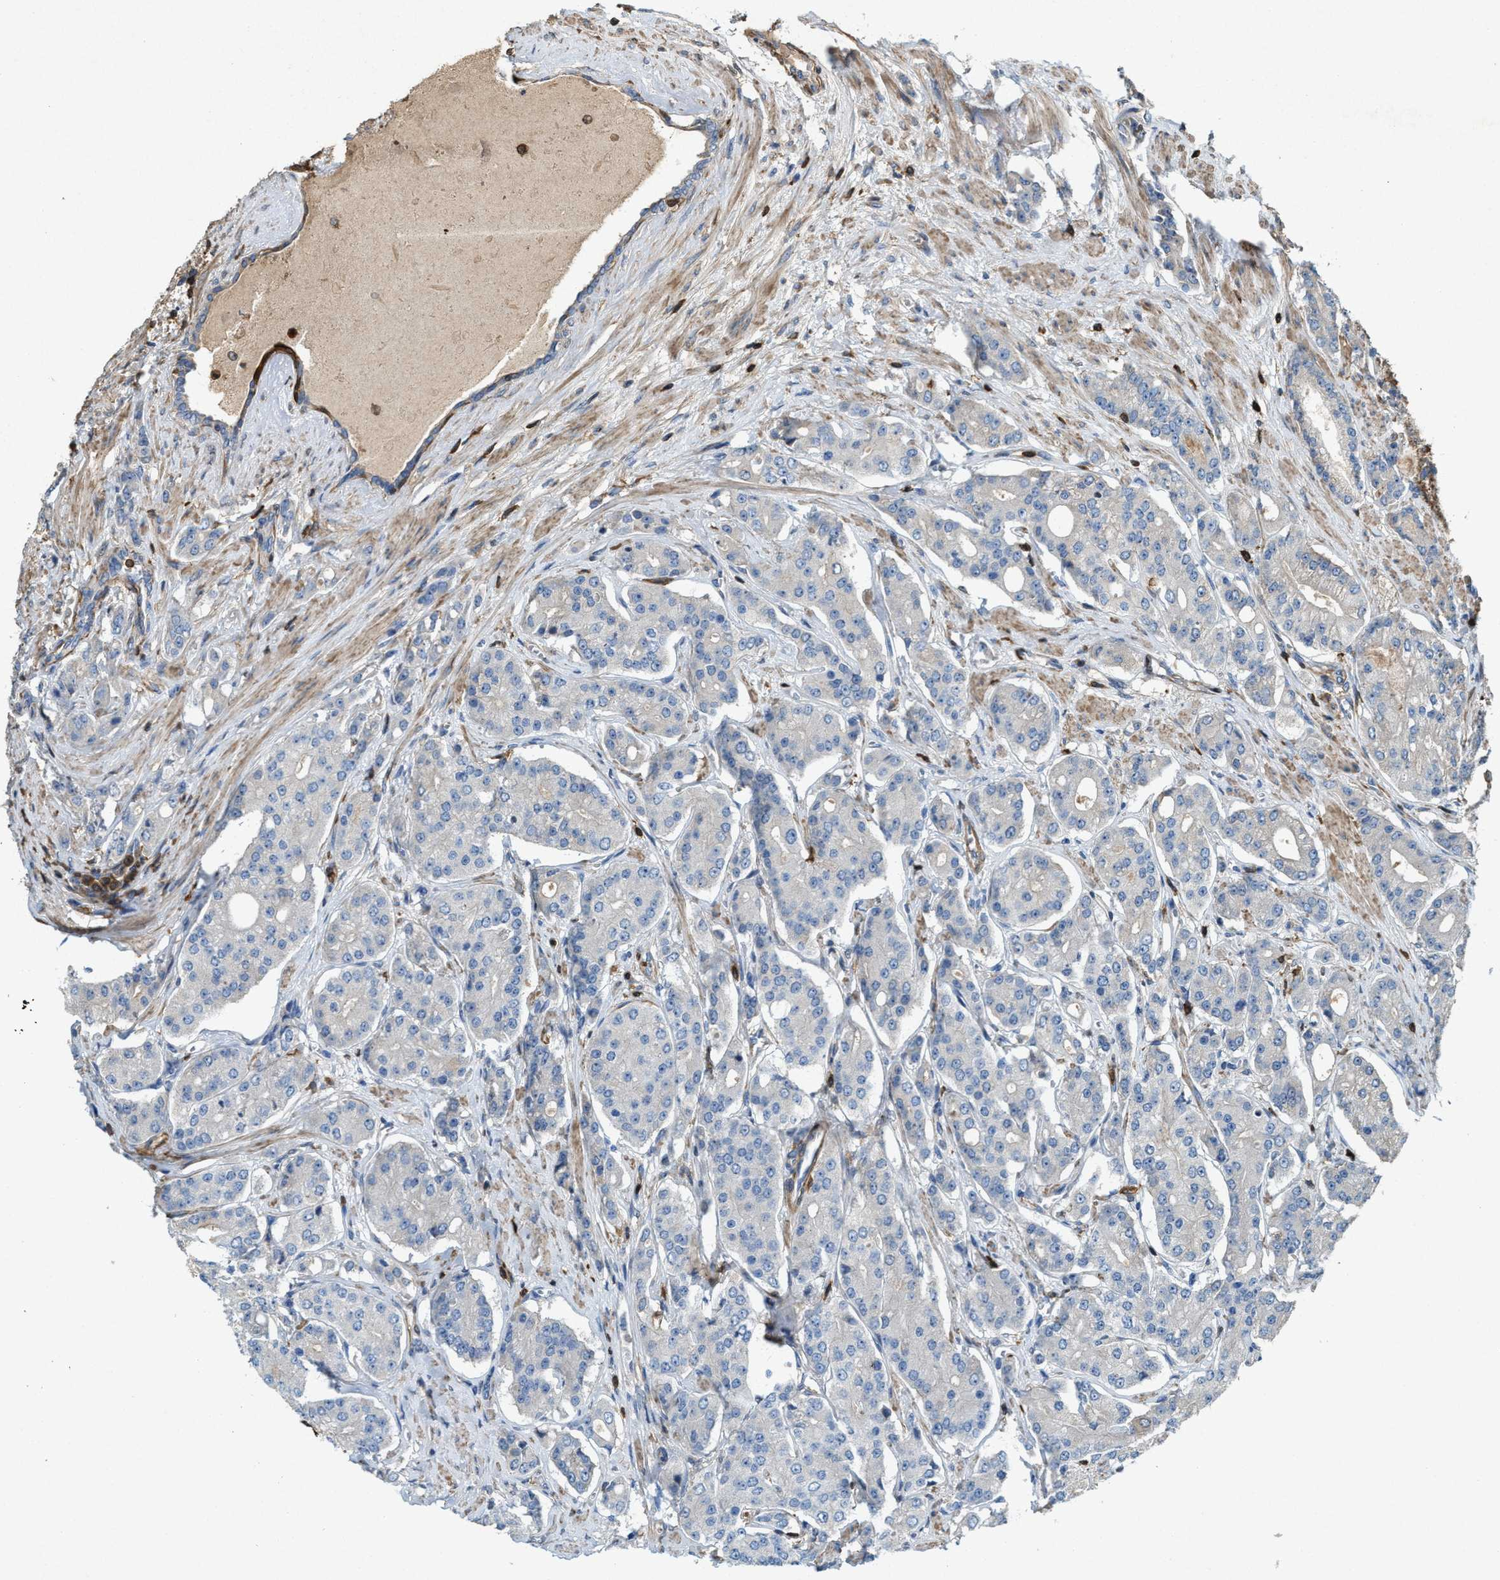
{"staining": {"intensity": "negative", "quantity": "none", "location": "none"}, "tissue": "prostate cancer", "cell_type": "Tumor cells", "image_type": "cancer", "snomed": [{"axis": "morphology", "description": "Adenocarcinoma, High grade"}, {"axis": "topography", "description": "Prostate"}], "caption": "DAB (3,3'-diaminobenzidine) immunohistochemical staining of human high-grade adenocarcinoma (prostate) shows no significant staining in tumor cells.", "gene": "SERPINB5", "patient": {"sex": "male", "age": 71}}